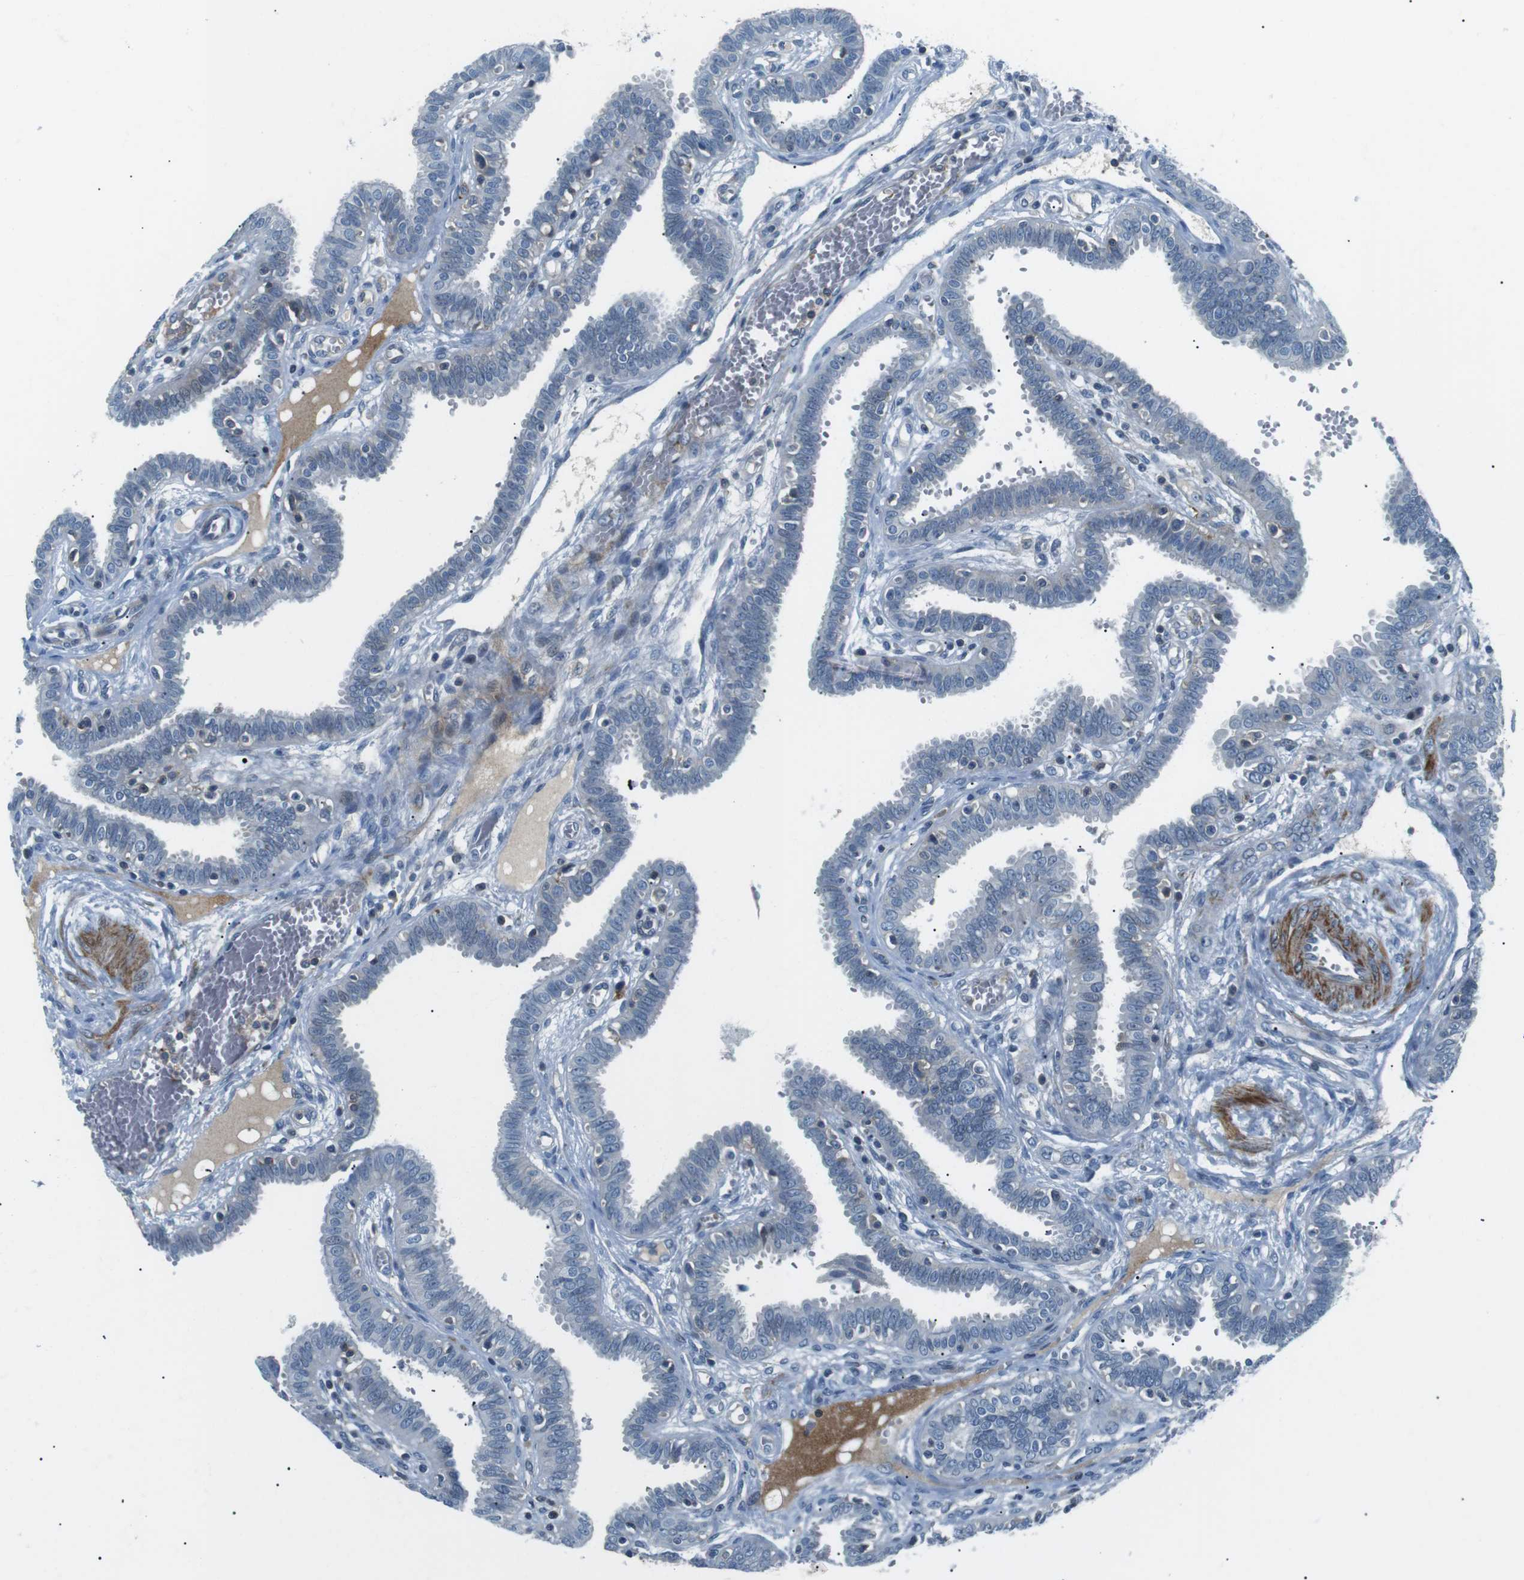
{"staining": {"intensity": "negative", "quantity": "none", "location": "none"}, "tissue": "fallopian tube", "cell_type": "Glandular cells", "image_type": "normal", "snomed": [{"axis": "morphology", "description": "Normal tissue, NOS"}, {"axis": "topography", "description": "Fallopian tube"}], "caption": "This micrograph is of normal fallopian tube stained with IHC to label a protein in brown with the nuclei are counter-stained blue. There is no staining in glandular cells. (DAB (3,3'-diaminobenzidine) immunohistochemistry, high magnification).", "gene": "ARVCF", "patient": {"sex": "female", "age": 32}}